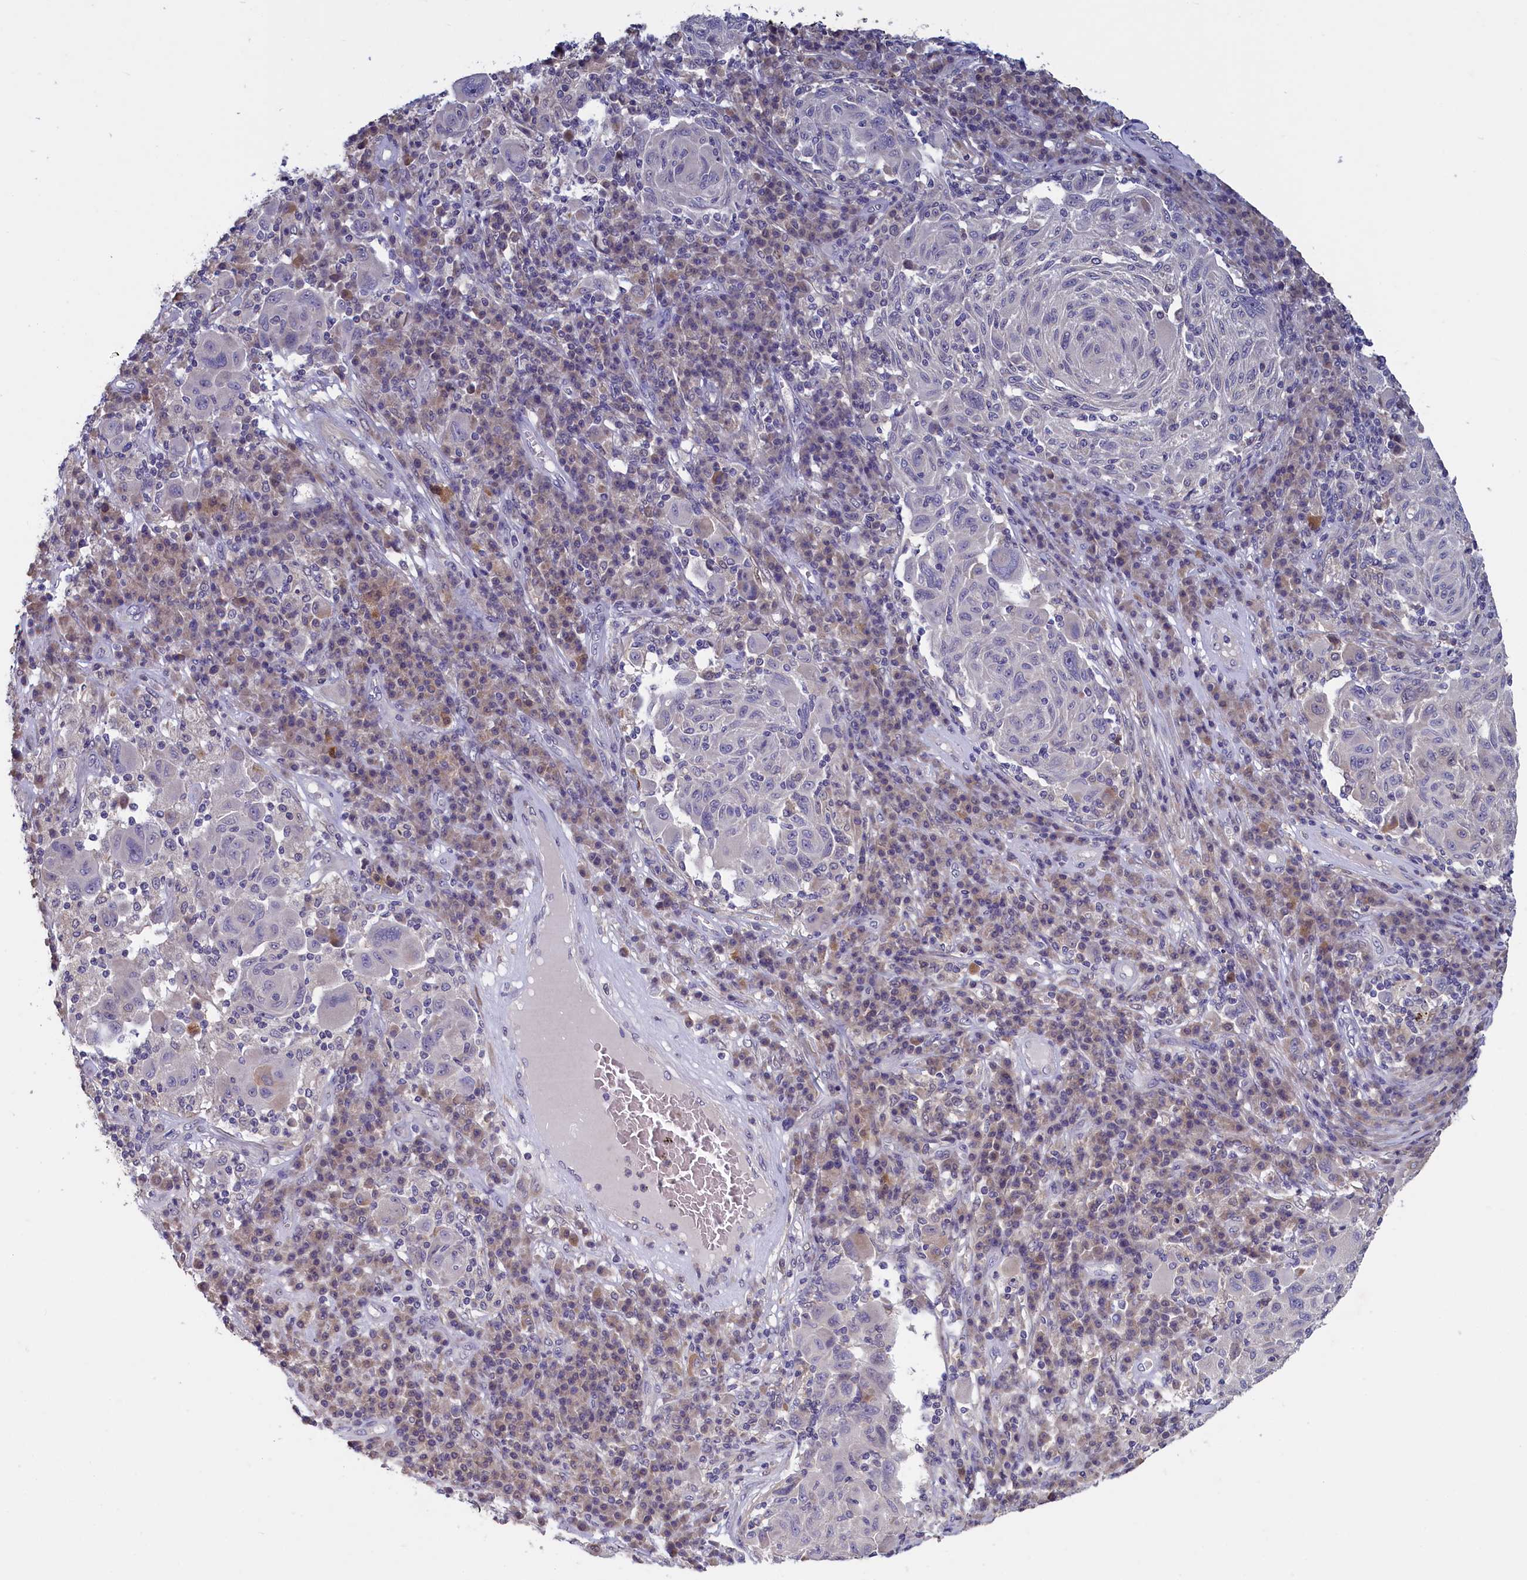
{"staining": {"intensity": "negative", "quantity": "none", "location": "none"}, "tissue": "melanoma", "cell_type": "Tumor cells", "image_type": "cancer", "snomed": [{"axis": "morphology", "description": "Malignant melanoma, NOS"}, {"axis": "topography", "description": "Skin"}], "caption": "Immunohistochemistry (IHC) of human melanoma demonstrates no expression in tumor cells.", "gene": "UCHL3", "patient": {"sex": "male", "age": 53}}